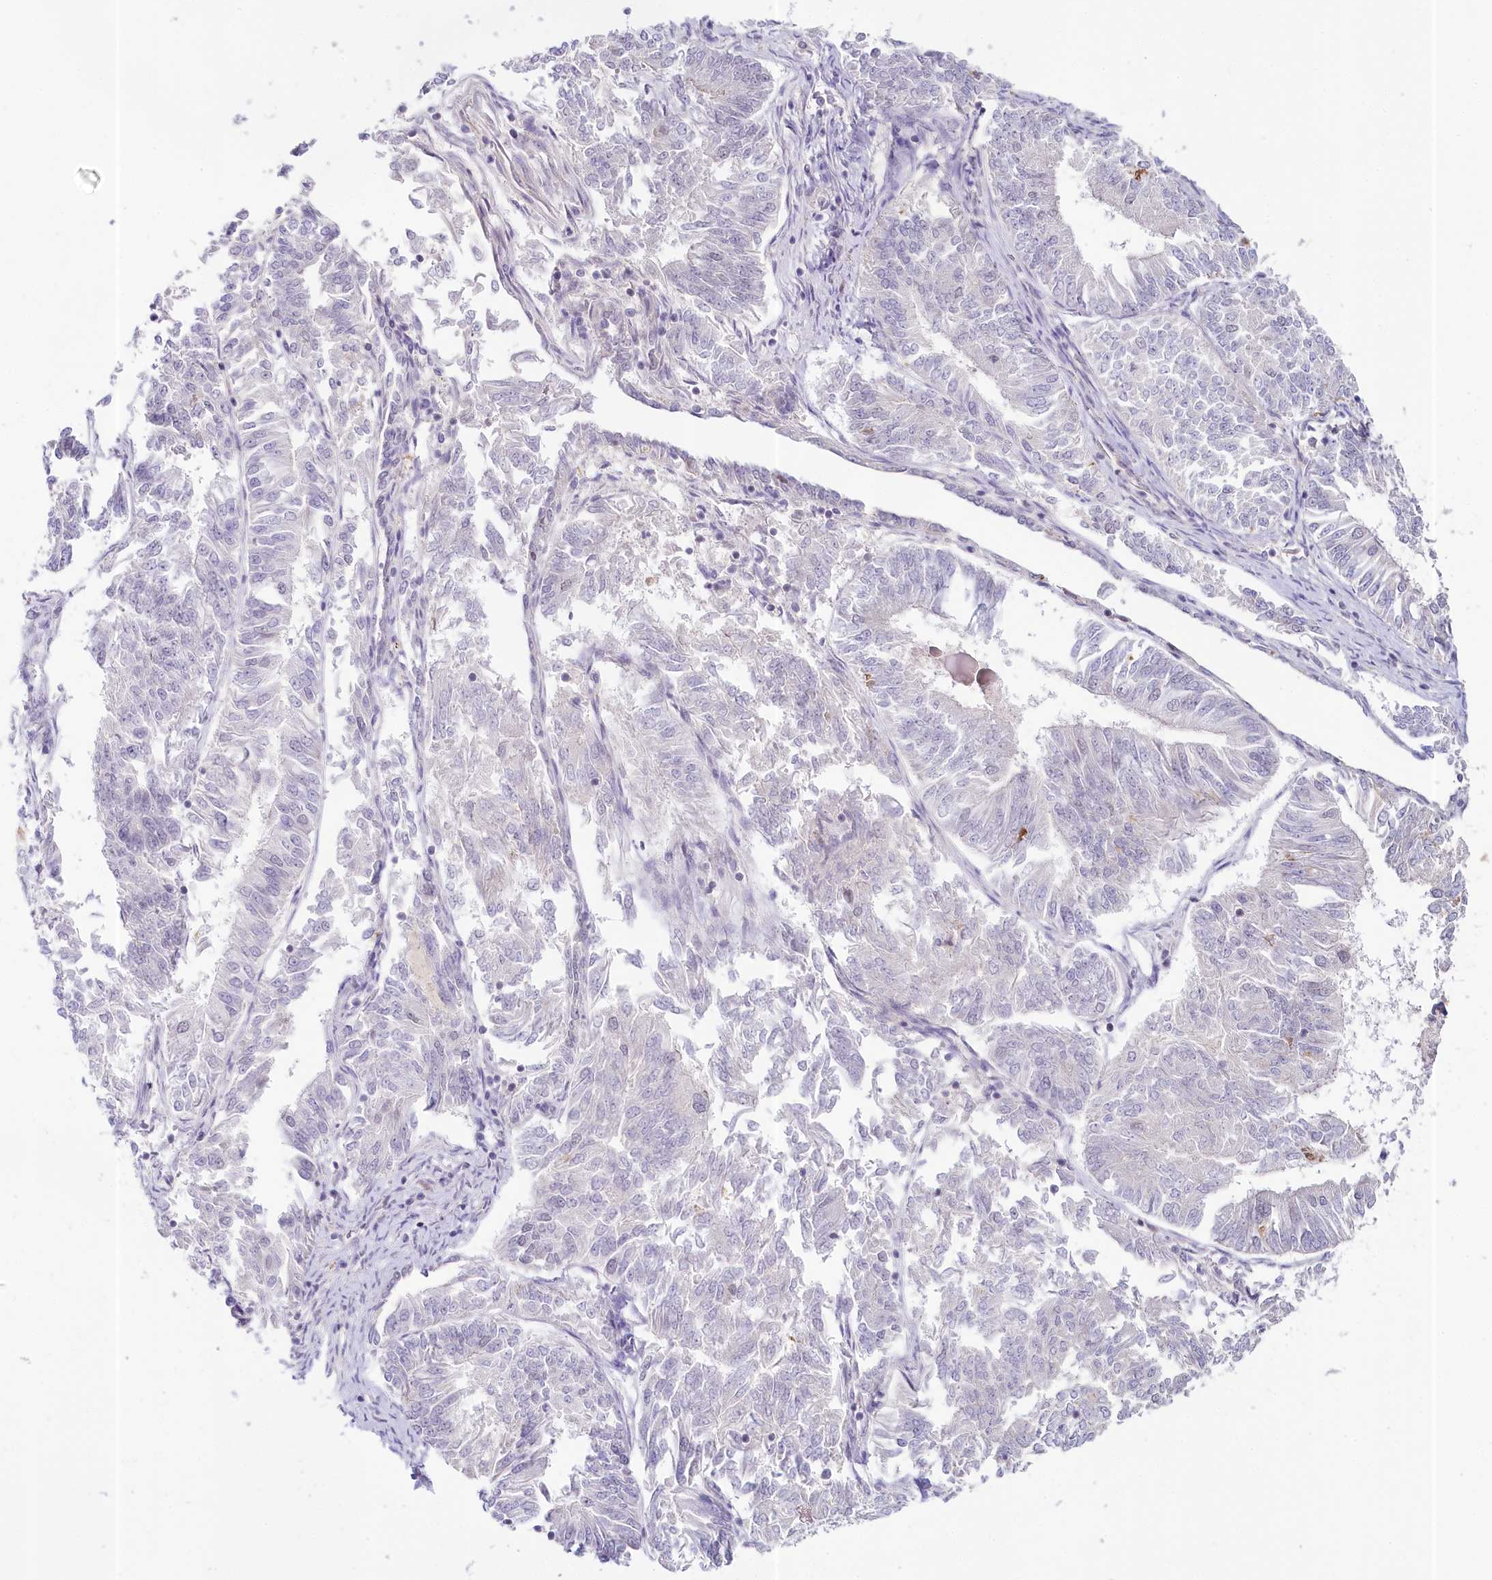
{"staining": {"intensity": "negative", "quantity": "none", "location": "none"}, "tissue": "endometrial cancer", "cell_type": "Tumor cells", "image_type": "cancer", "snomed": [{"axis": "morphology", "description": "Adenocarcinoma, NOS"}, {"axis": "topography", "description": "Endometrium"}], "caption": "Tumor cells are negative for brown protein staining in endometrial cancer (adenocarcinoma).", "gene": "AMTN", "patient": {"sex": "female", "age": 58}}